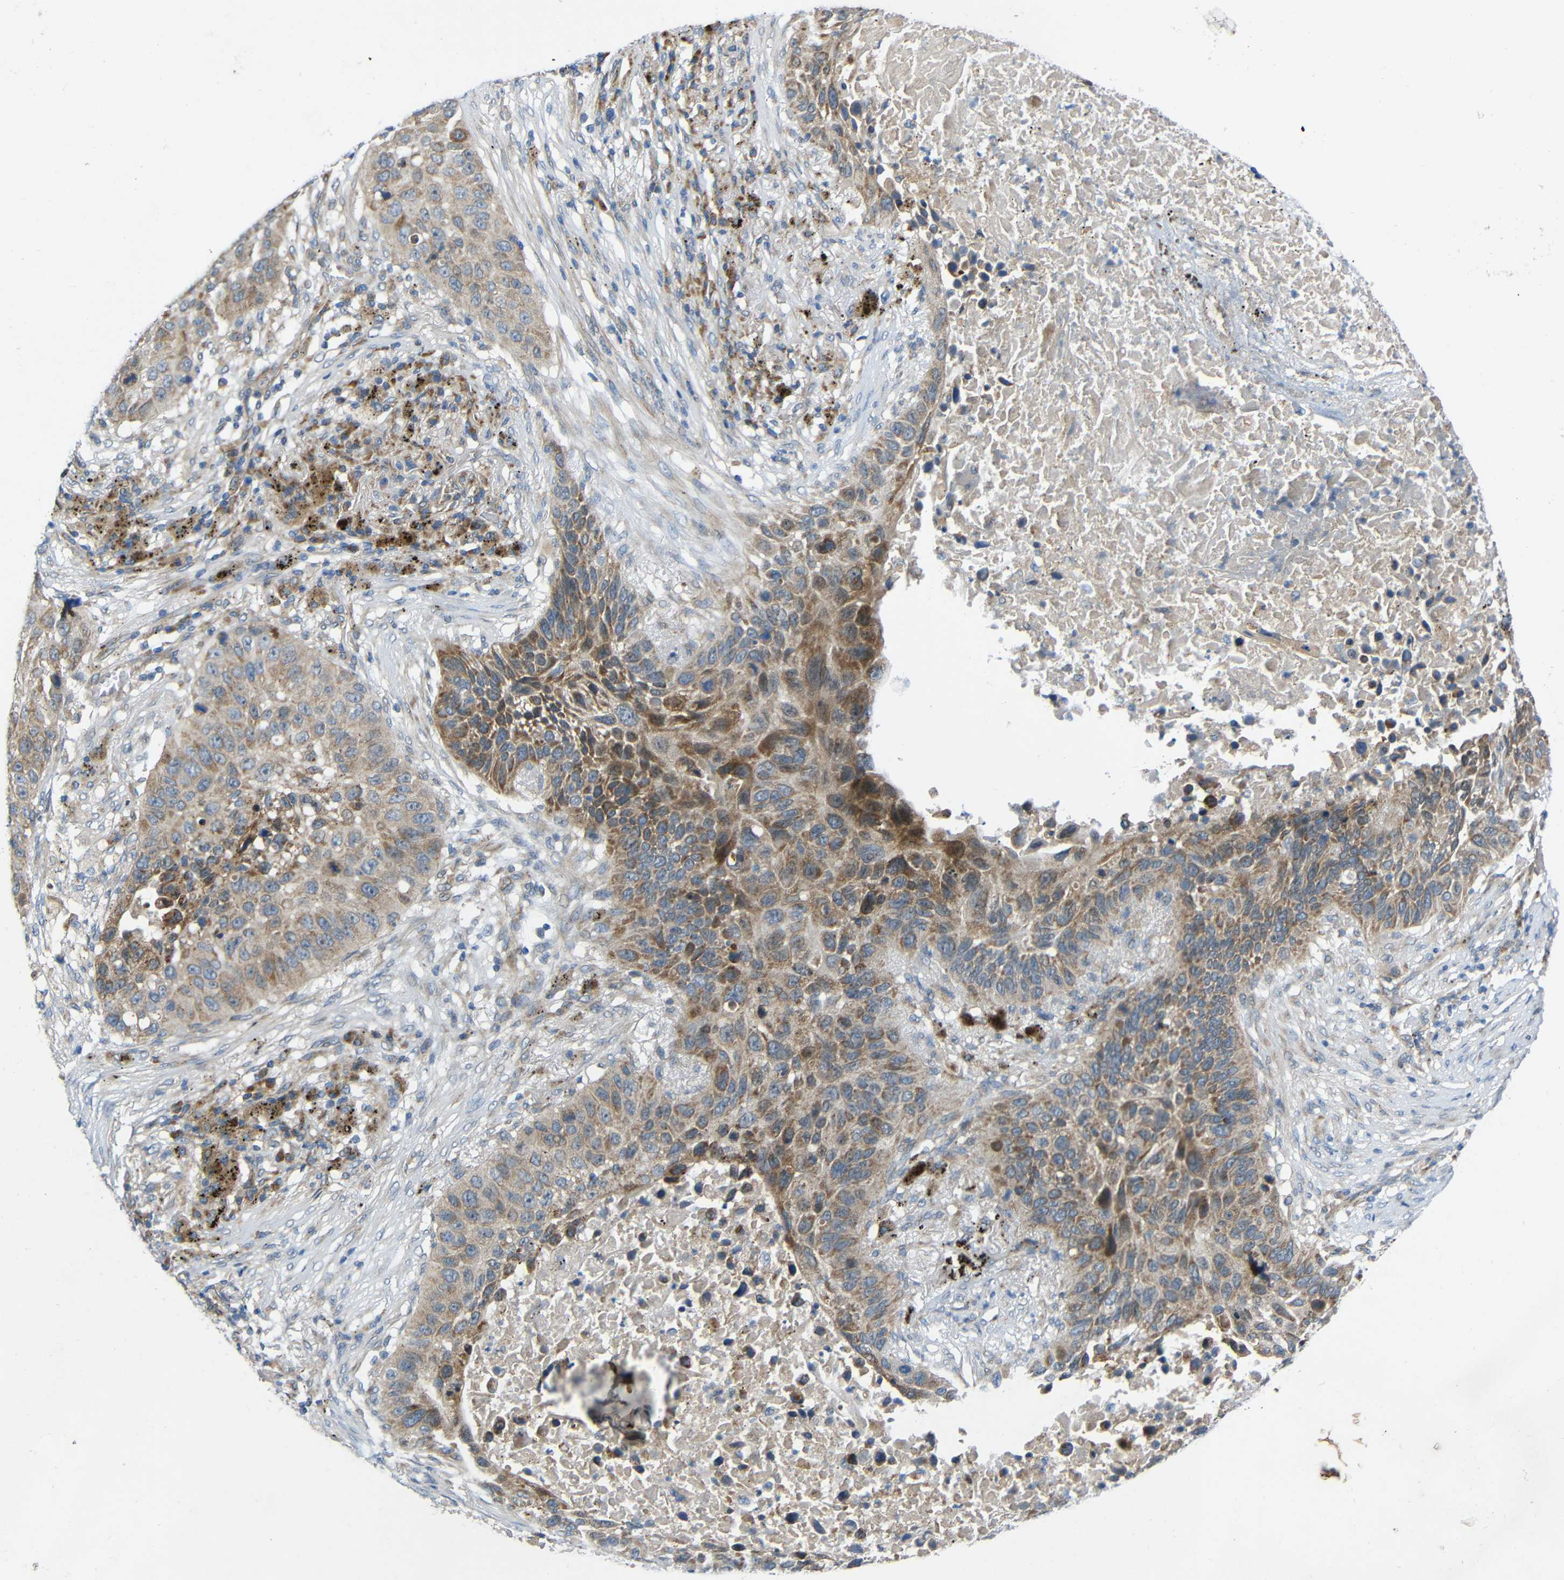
{"staining": {"intensity": "moderate", "quantity": "<25%", "location": "cytoplasmic/membranous"}, "tissue": "lung cancer", "cell_type": "Tumor cells", "image_type": "cancer", "snomed": [{"axis": "morphology", "description": "Squamous cell carcinoma, NOS"}, {"axis": "topography", "description": "Lung"}], "caption": "Protein staining of lung cancer tissue reveals moderate cytoplasmic/membranous staining in about <25% of tumor cells.", "gene": "TMEM25", "patient": {"sex": "male", "age": 57}}